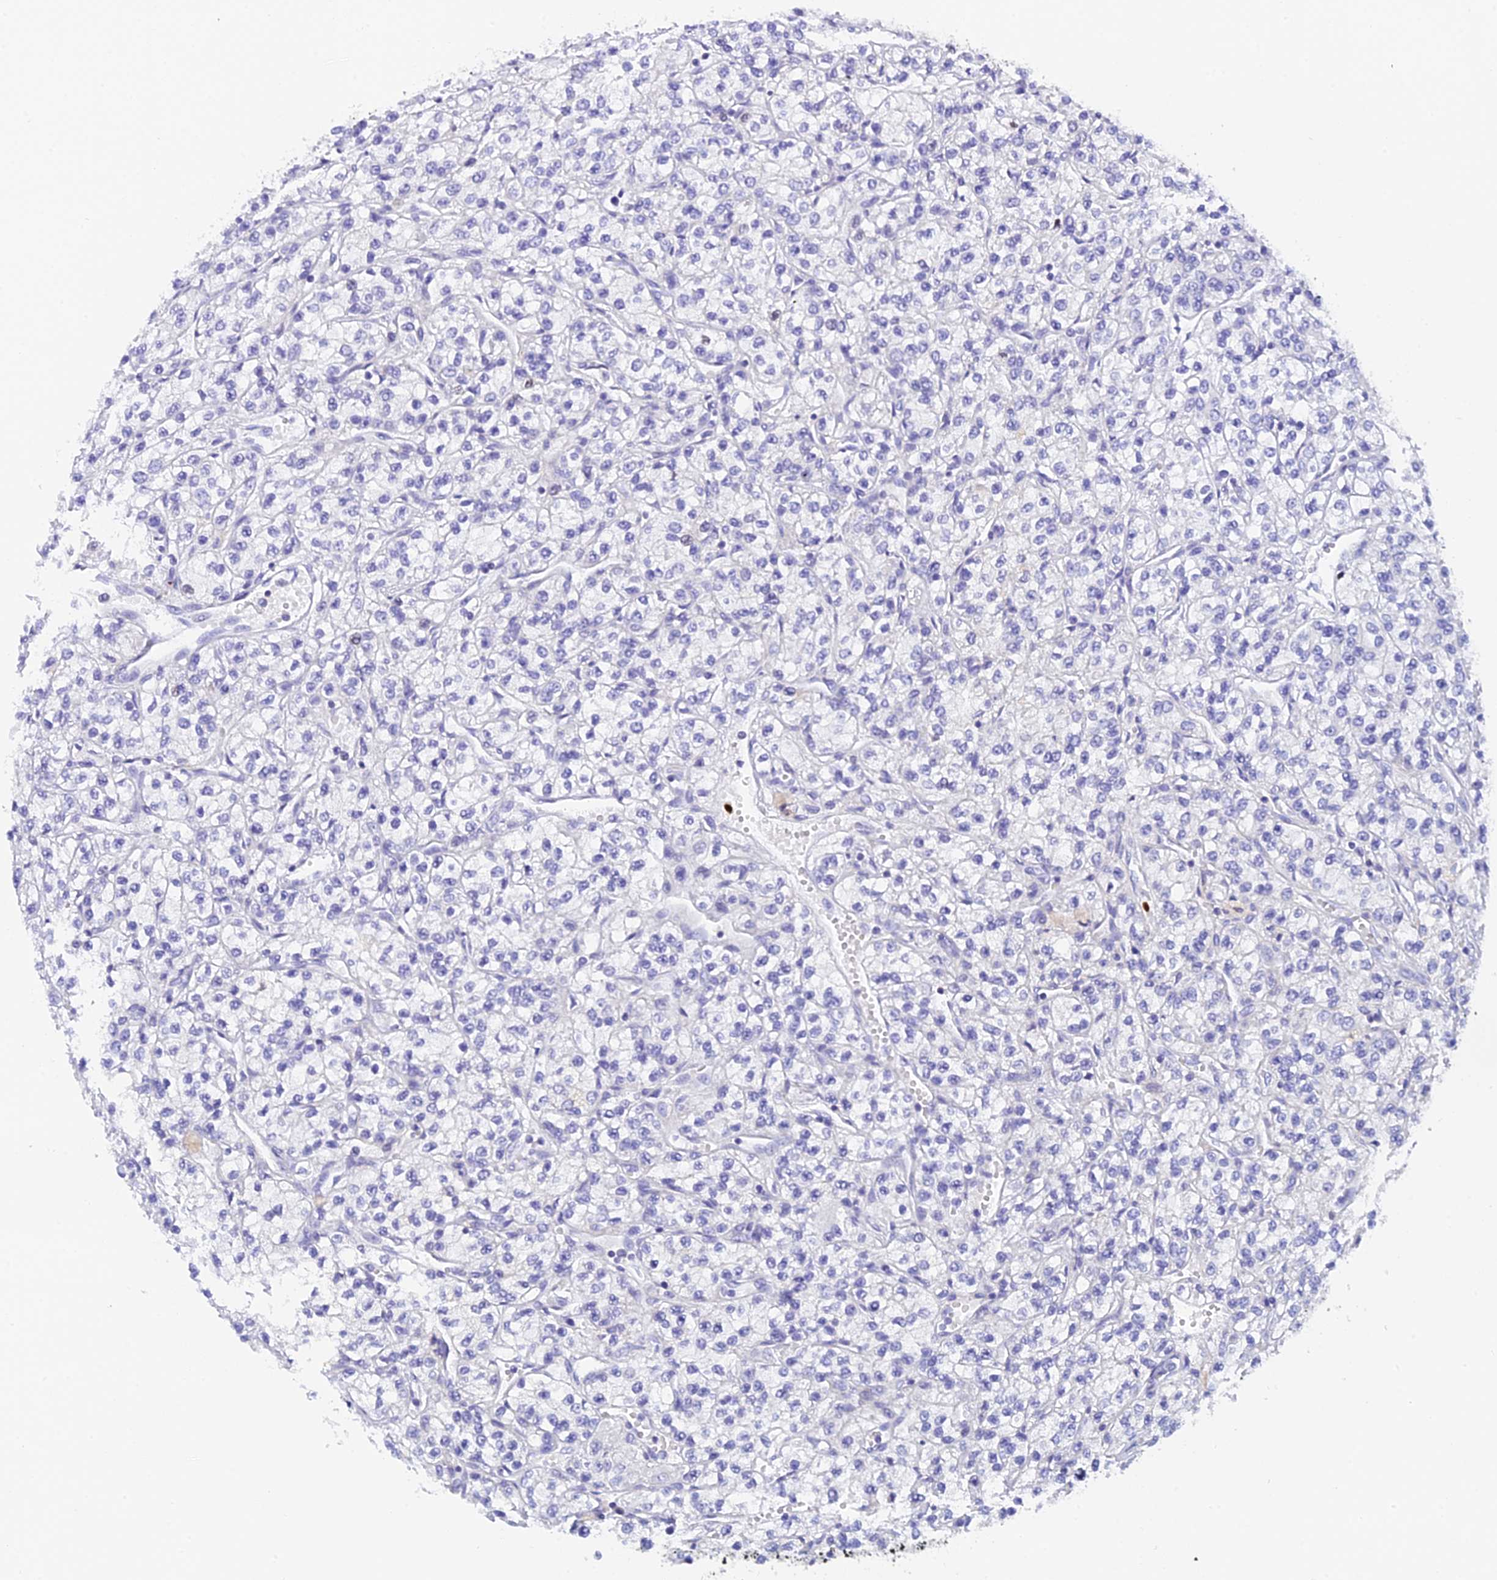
{"staining": {"intensity": "negative", "quantity": "none", "location": "none"}, "tissue": "renal cancer", "cell_type": "Tumor cells", "image_type": "cancer", "snomed": [{"axis": "morphology", "description": "Adenocarcinoma, NOS"}, {"axis": "topography", "description": "Kidney"}], "caption": "Renal cancer was stained to show a protein in brown. There is no significant expression in tumor cells. Brightfield microscopy of immunohistochemistry (IHC) stained with DAB (3,3'-diaminobenzidine) (brown) and hematoxylin (blue), captured at high magnification.", "gene": "C12orf29", "patient": {"sex": "male", "age": 80}}